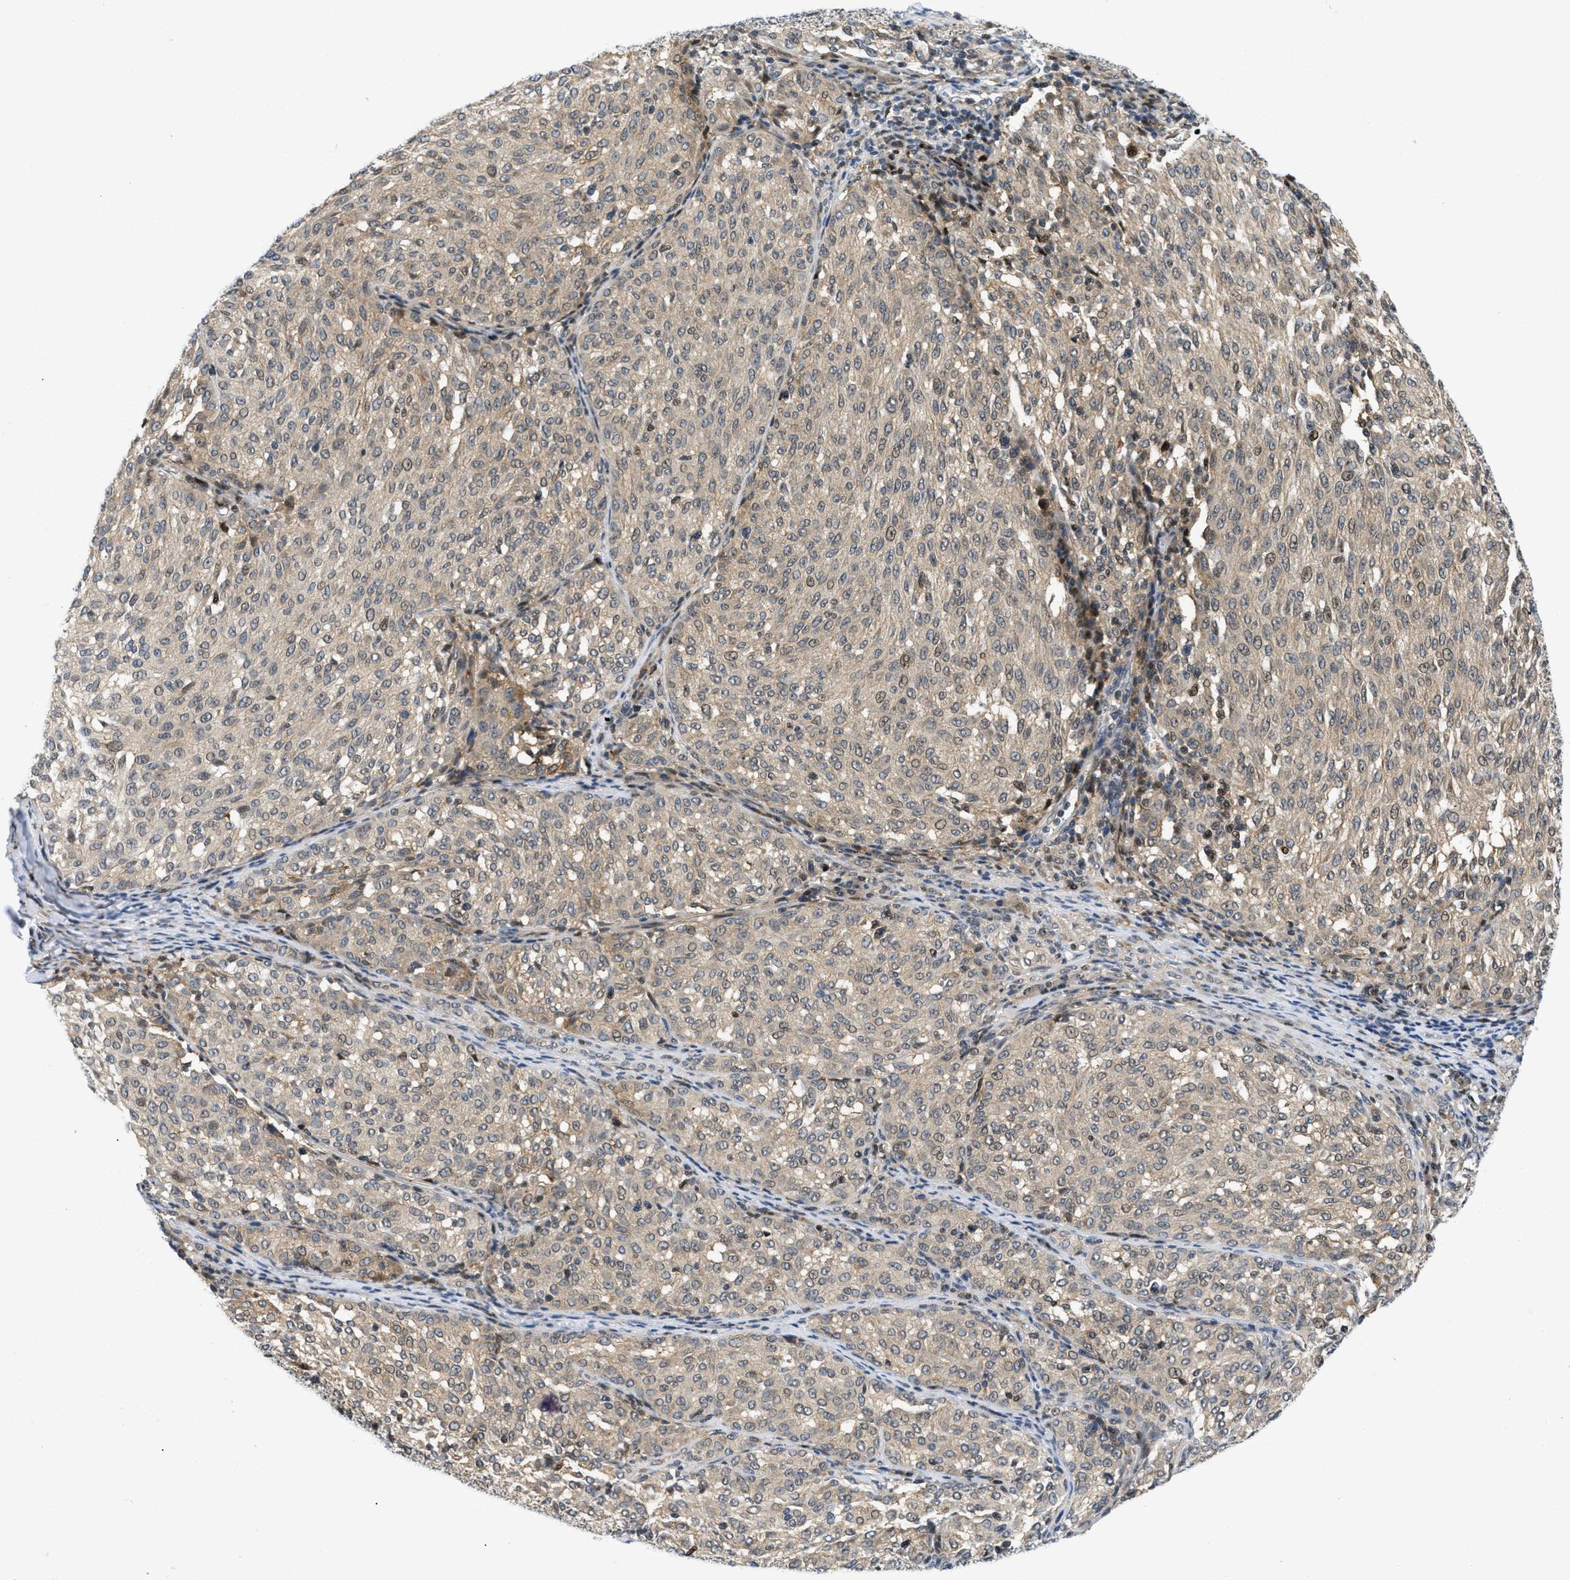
{"staining": {"intensity": "weak", "quantity": ">75%", "location": "cytoplasmic/membranous"}, "tissue": "melanoma", "cell_type": "Tumor cells", "image_type": "cancer", "snomed": [{"axis": "morphology", "description": "Malignant melanoma, NOS"}, {"axis": "topography", "description": "Skin"}], "caption": "Immunohistochemistry of human melanoma demonstrates low levels of weak cytoplasmic/membranous expression in approximately >75% of tumor cells. (DAB (3,3'-diaminobenzidine) = brown stain, brightfield microscopy at high magnification).", "gene": "SLC29A2", "patient": {"sex": "female", "age": 72}}